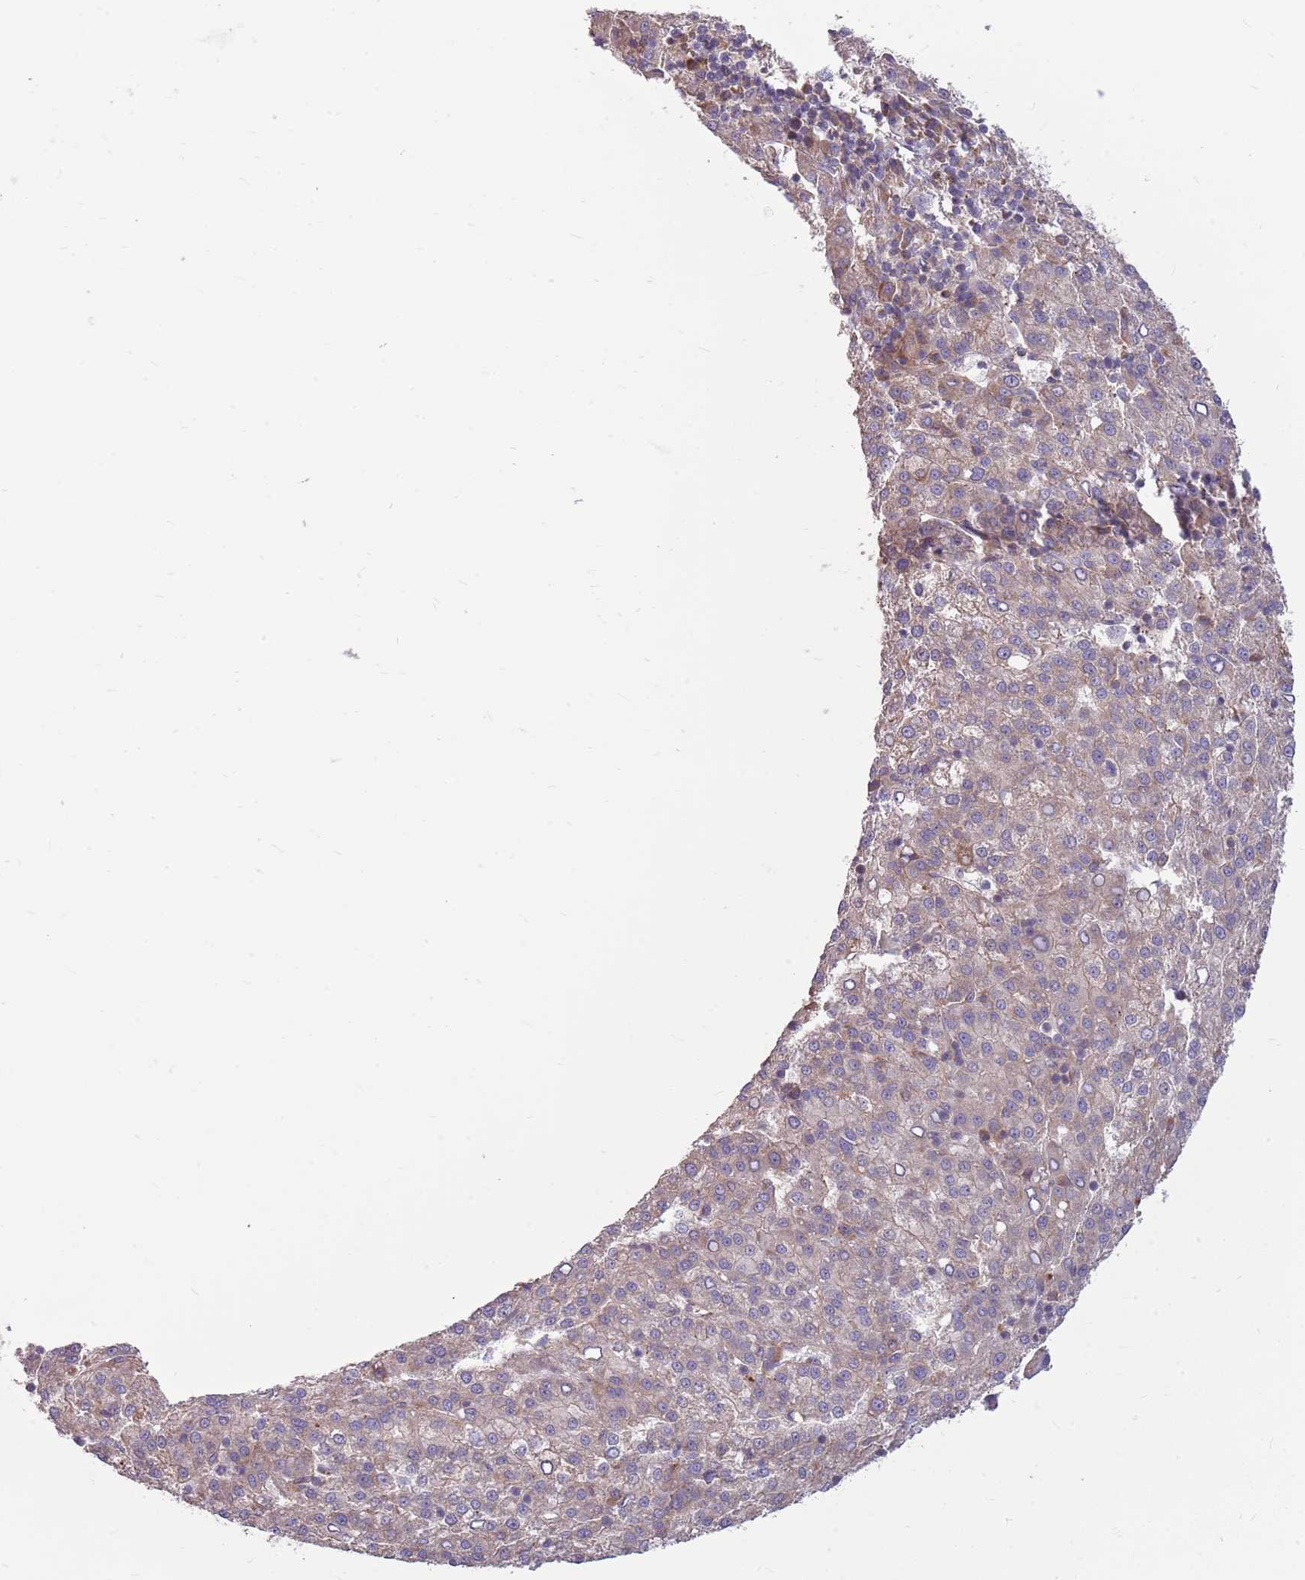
{"staining": {"intensity": "weak", "quantity": "25%-75%", "location": "cytoplasmic/membranous"}, "tissue": "liver cancer", "cell_type": "Tumor cells", "image_type": "cancer", "snomed": [{"axis": "morphology", "description": "Carcinoma, Hepatocellular, NOS"}, {"axis": "topography", "description": "Liver"}], "caption": "An immunohistochemistry photomicrograph of neoplastic tissue is shown. Protein staining in brown highlights weak cytoplasmic/membranous positivity in liver cancer (hepatocellular carcinoma) within tumor cells.", "gene": "PPP1R27", "patient": {"sex": "female", "age": 58}}